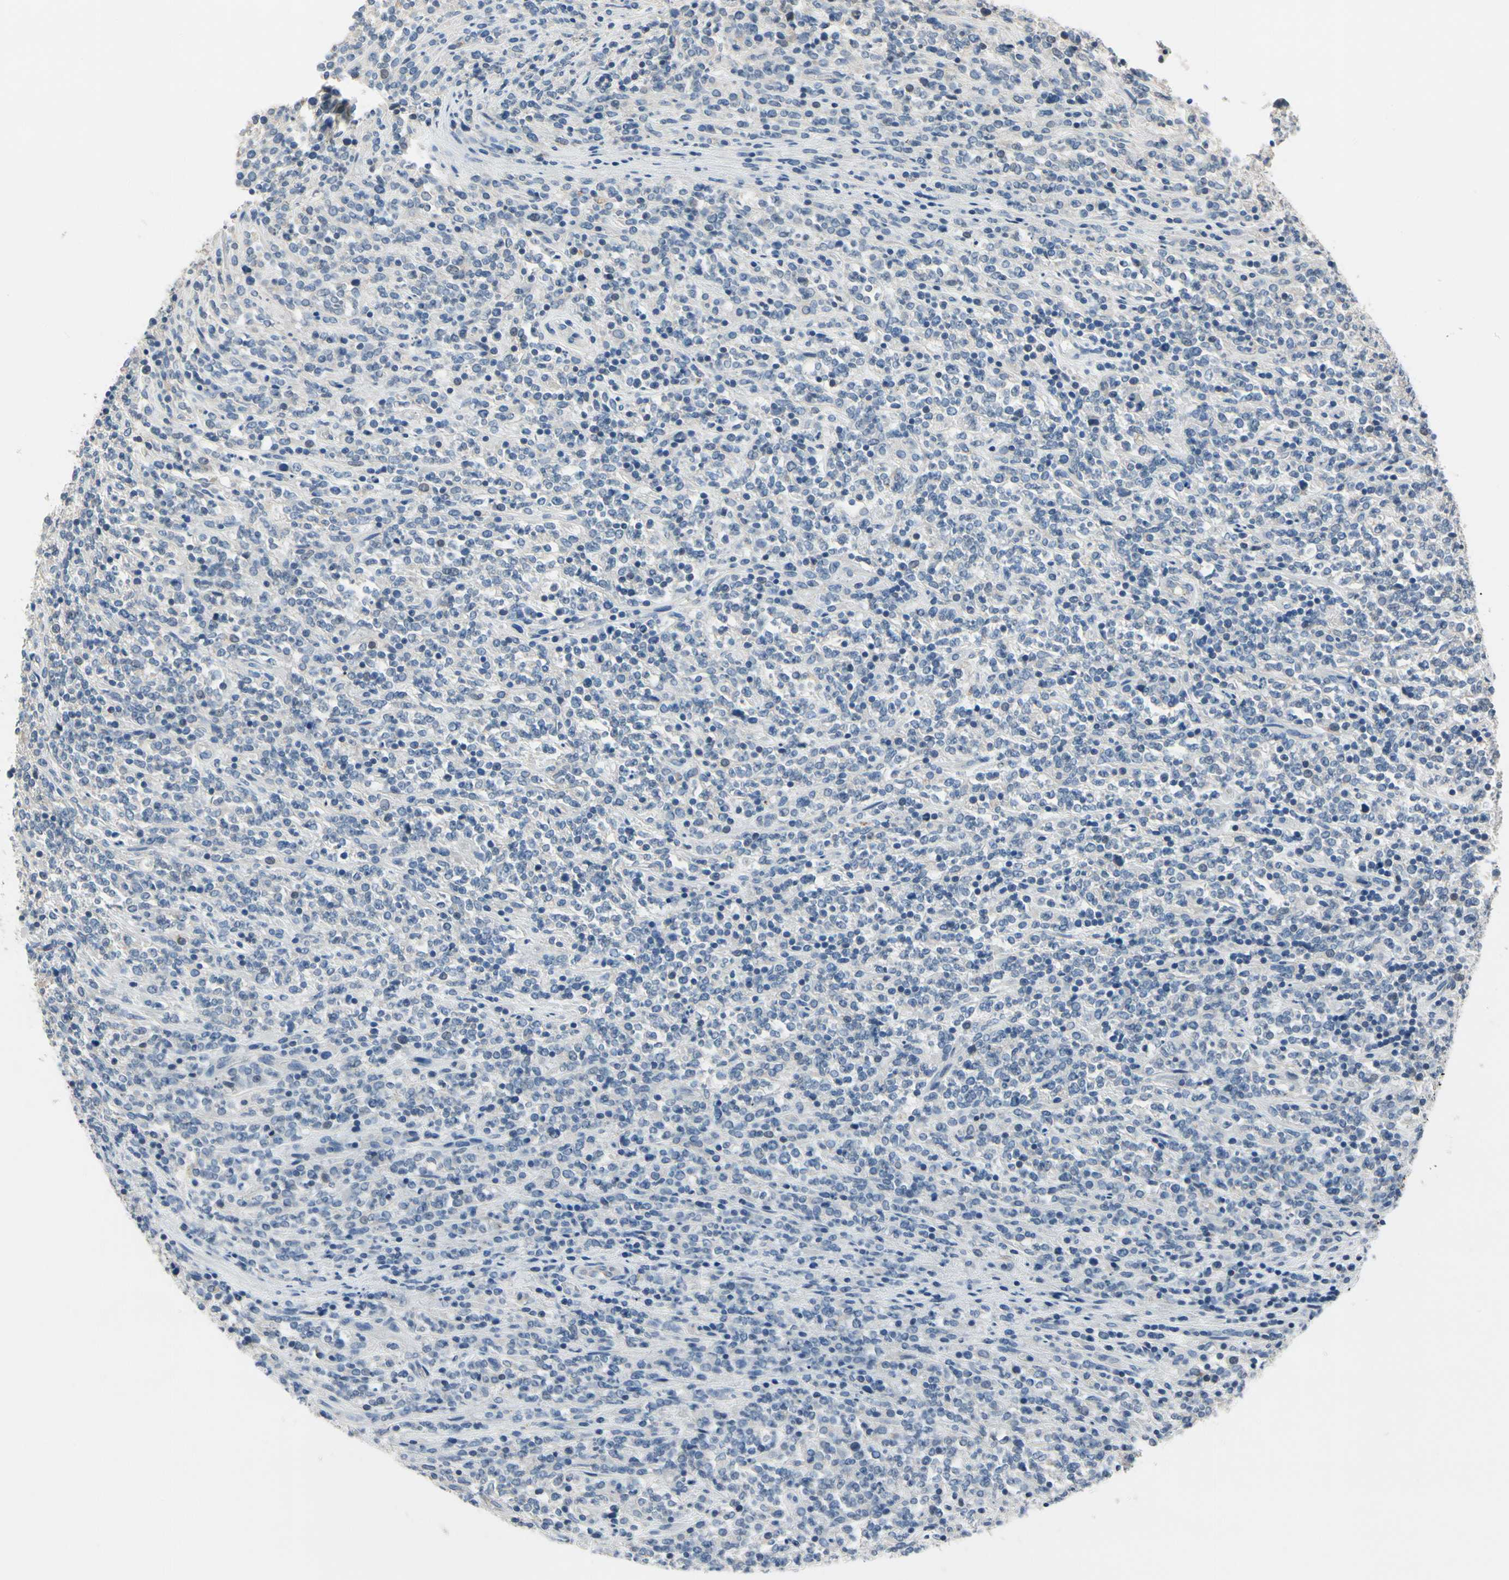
{"staining": {"intensity": "negative", "quantity": "none", "location": "none"}, "tissue": "lymphoma", "cell_type": "Tumor cells", "image_type": "cancer", "snomed": [{"axis": "morphology", "description": "Malignant lymphoma, non-Hodgkin's type, High grade"}, {"axis": "topography", "description": "Soft tissue"}], "caption": "IHC image of neoplastic tissue: lymphoma stained with DAB (3,3'-diaminobenzidine) exhibits no significant protein staining in tumor cells.", "gene": "CPA3", "patient": {"sex": "male", "age": 18}}